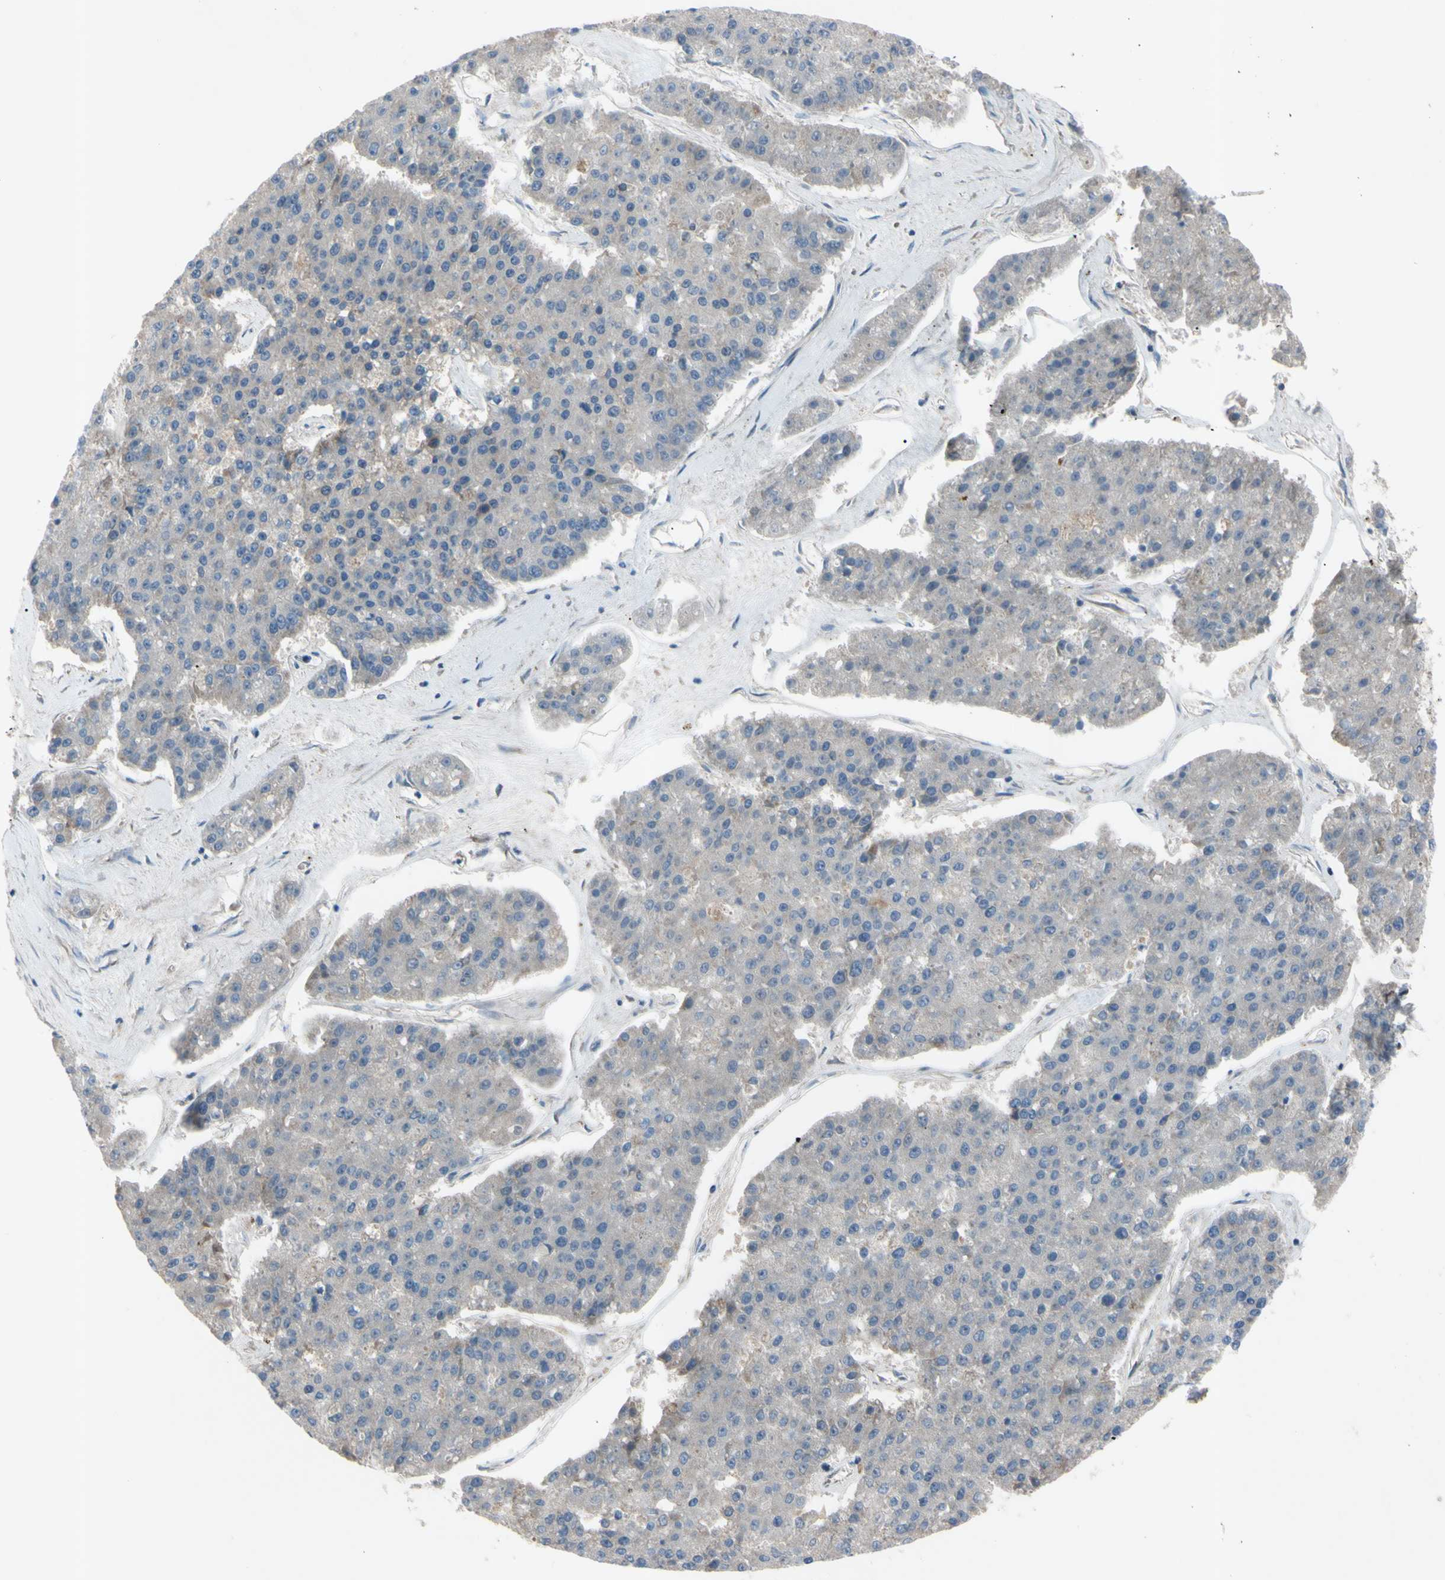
{"staining": {"intensity": "negative", "quantity": "none", "location": "none"}, "tissue": "pancreatic cancer", "cell_type": "Tumor cells", "image_type": "cancer", "snomed": [{"axis": "morphology", "description": "Adenocarcinoma, NOS"}, {"axis": "topography", "description": "Pancreas"}], "caption": "This is a micrograph of immunohistochemistry staining of pancreatic adenocarcinoma, which shows no staining in tumor cells. Brightfield microscopy of immunohistochemistry stained with DAB (3,3'-diaminobenzidine) (brown) and hematoxylin (blue), captured at high magnification.", "gene": "SVIL", "patient": {"sex": "male", "age": 50}}